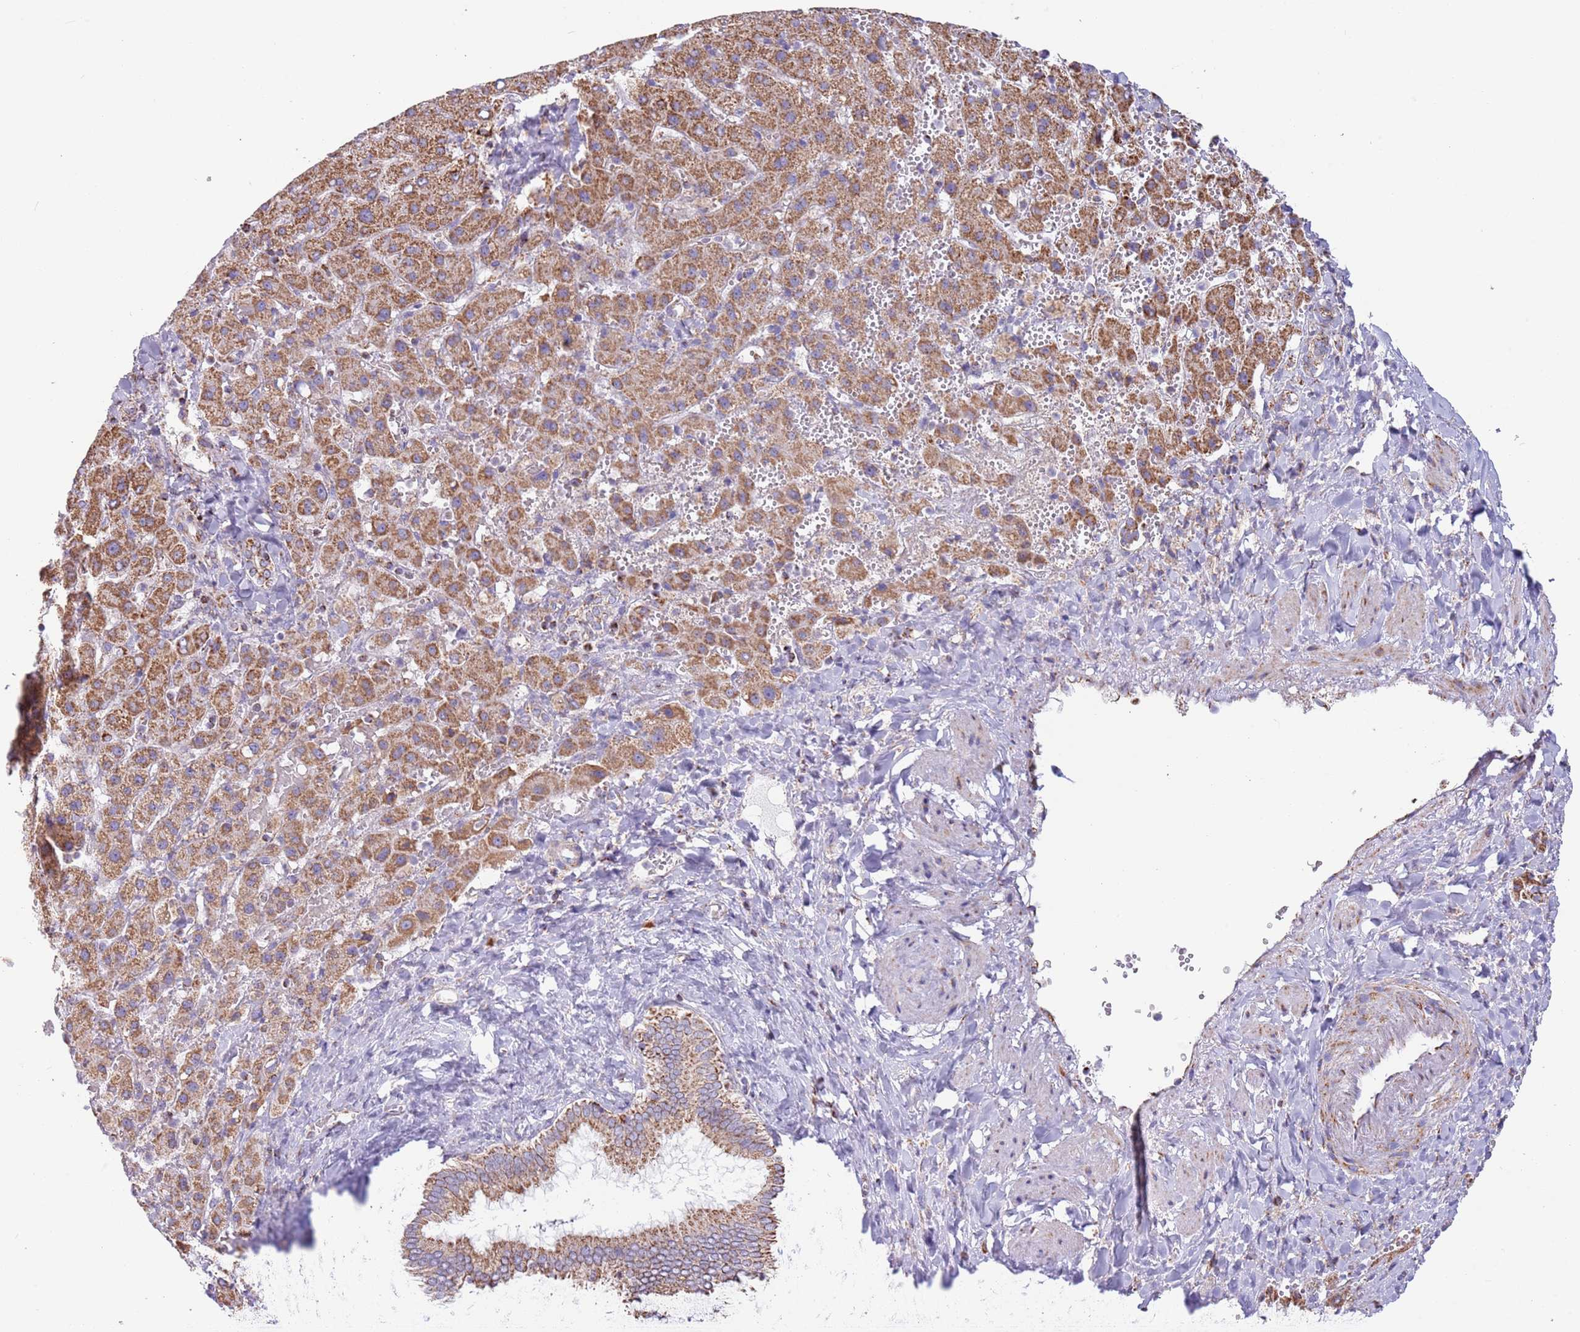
{"staining": {"intensity": "moderate", "quantity": ">75%", "location": "cytoplasmic/membranous"}, "tissue": "liver cancer", "cell_type": "Tumor cells", "image_type": "cancer", "snomed": [{"axis": "morphology", "description": "Carcinoma, Hepatocellular, NOS"}, {"axis": "topography", "description": "Liver"}], "caption": "Protein staining of liver hepatocellular carcinoma tissue shows moderate cytoplasmic/membranous staining in approximately >75% of tumor cells.", "gene": "LHX6", "patient": {"sex": "female", "age": 58}}